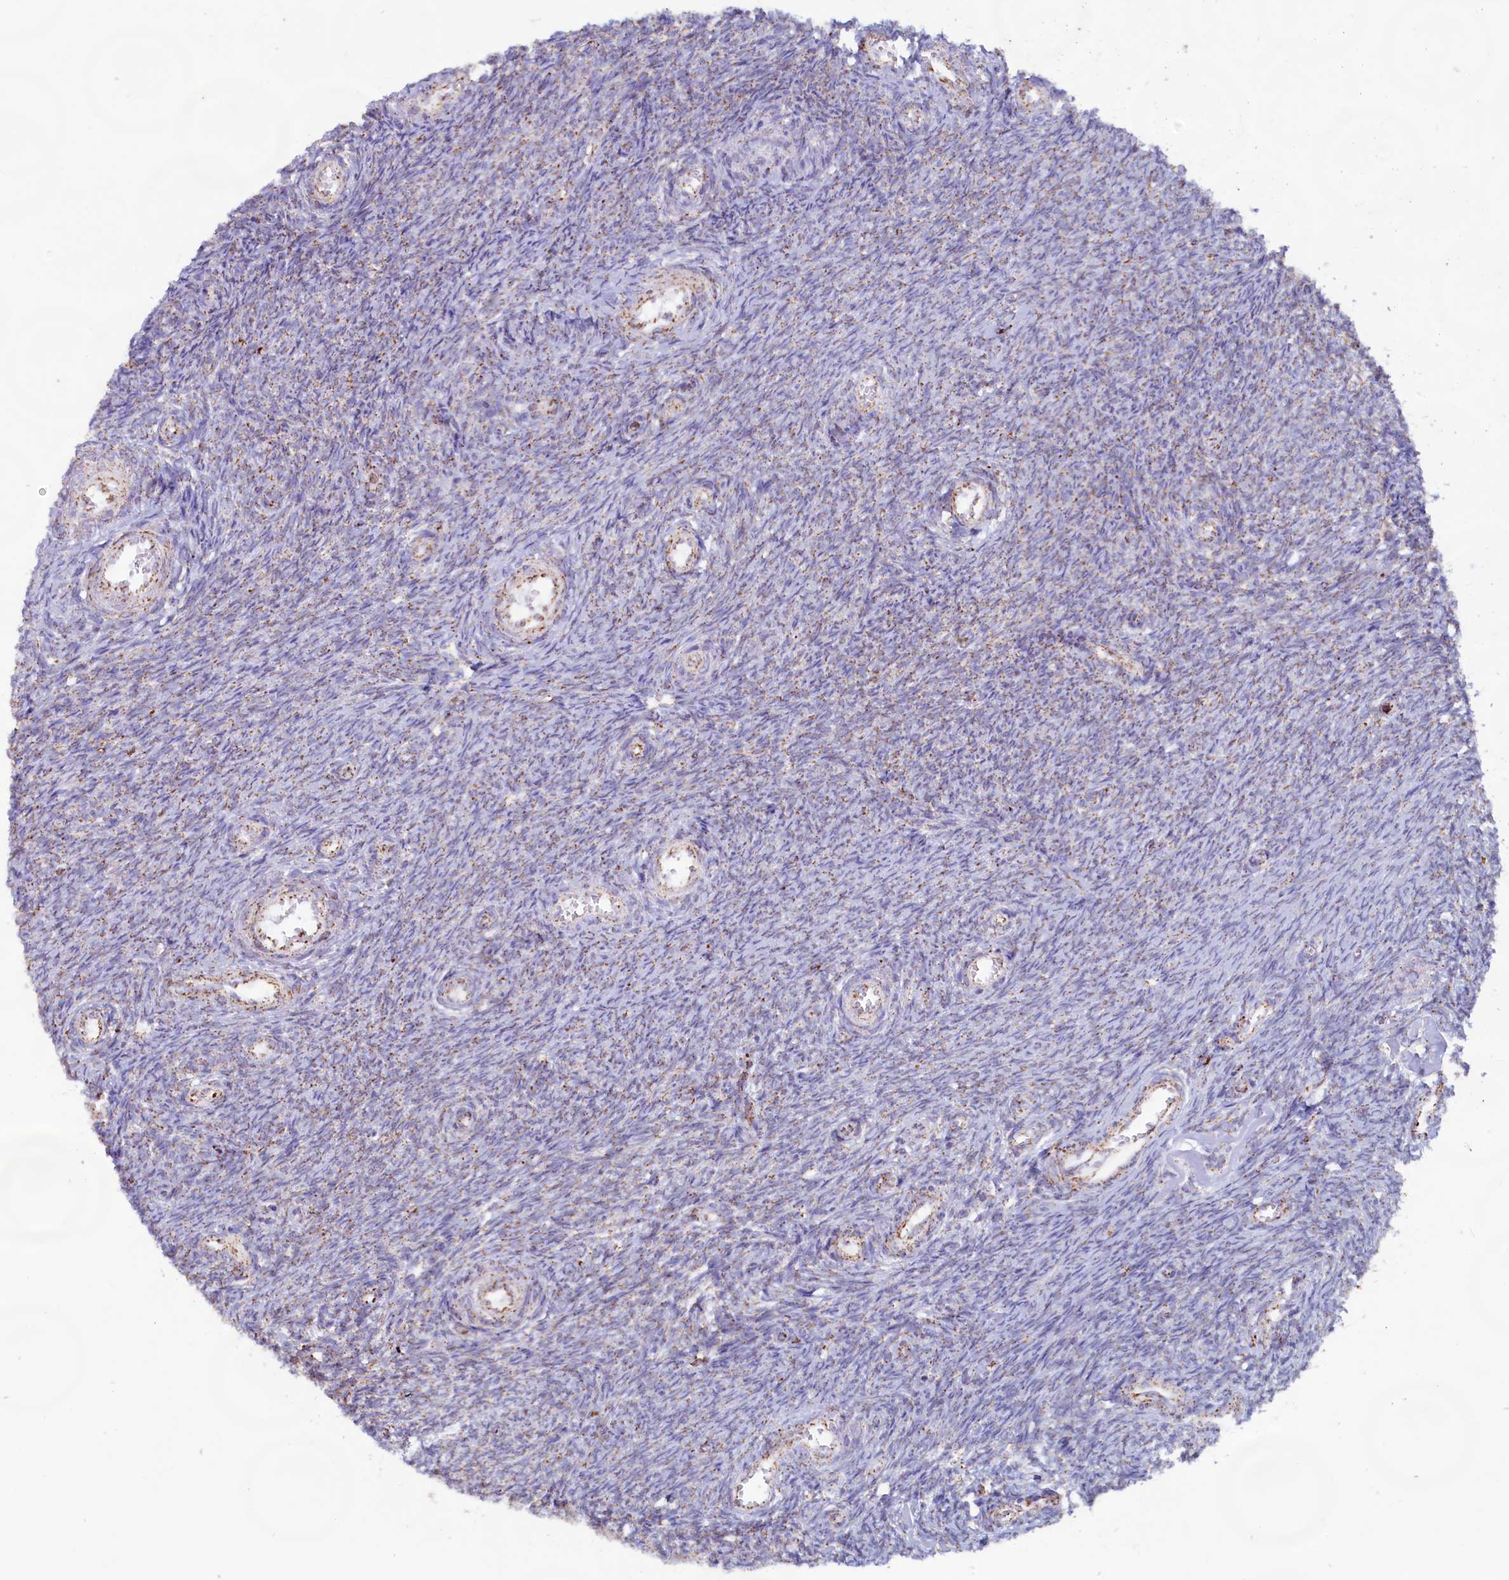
{"staining": {"intensity": "weak", "quantity": "<25%", "location": "cytoplasmic/membranous"}, "tissue": "ovary", "cell_type": "Ovarian stroma cells", "image_type": "normal", "snomed": [{"axis": "morphology", "description": "Normal tissue, NOS"}, {"axis": "topography", "description": "Ovary"}], "caption": "The immunohistochemistry photomicrograph has no significant expression in ovarian stroma cells of ovary.", "gene": "C1D", "patient": {"sex": "female", "age": 44}}